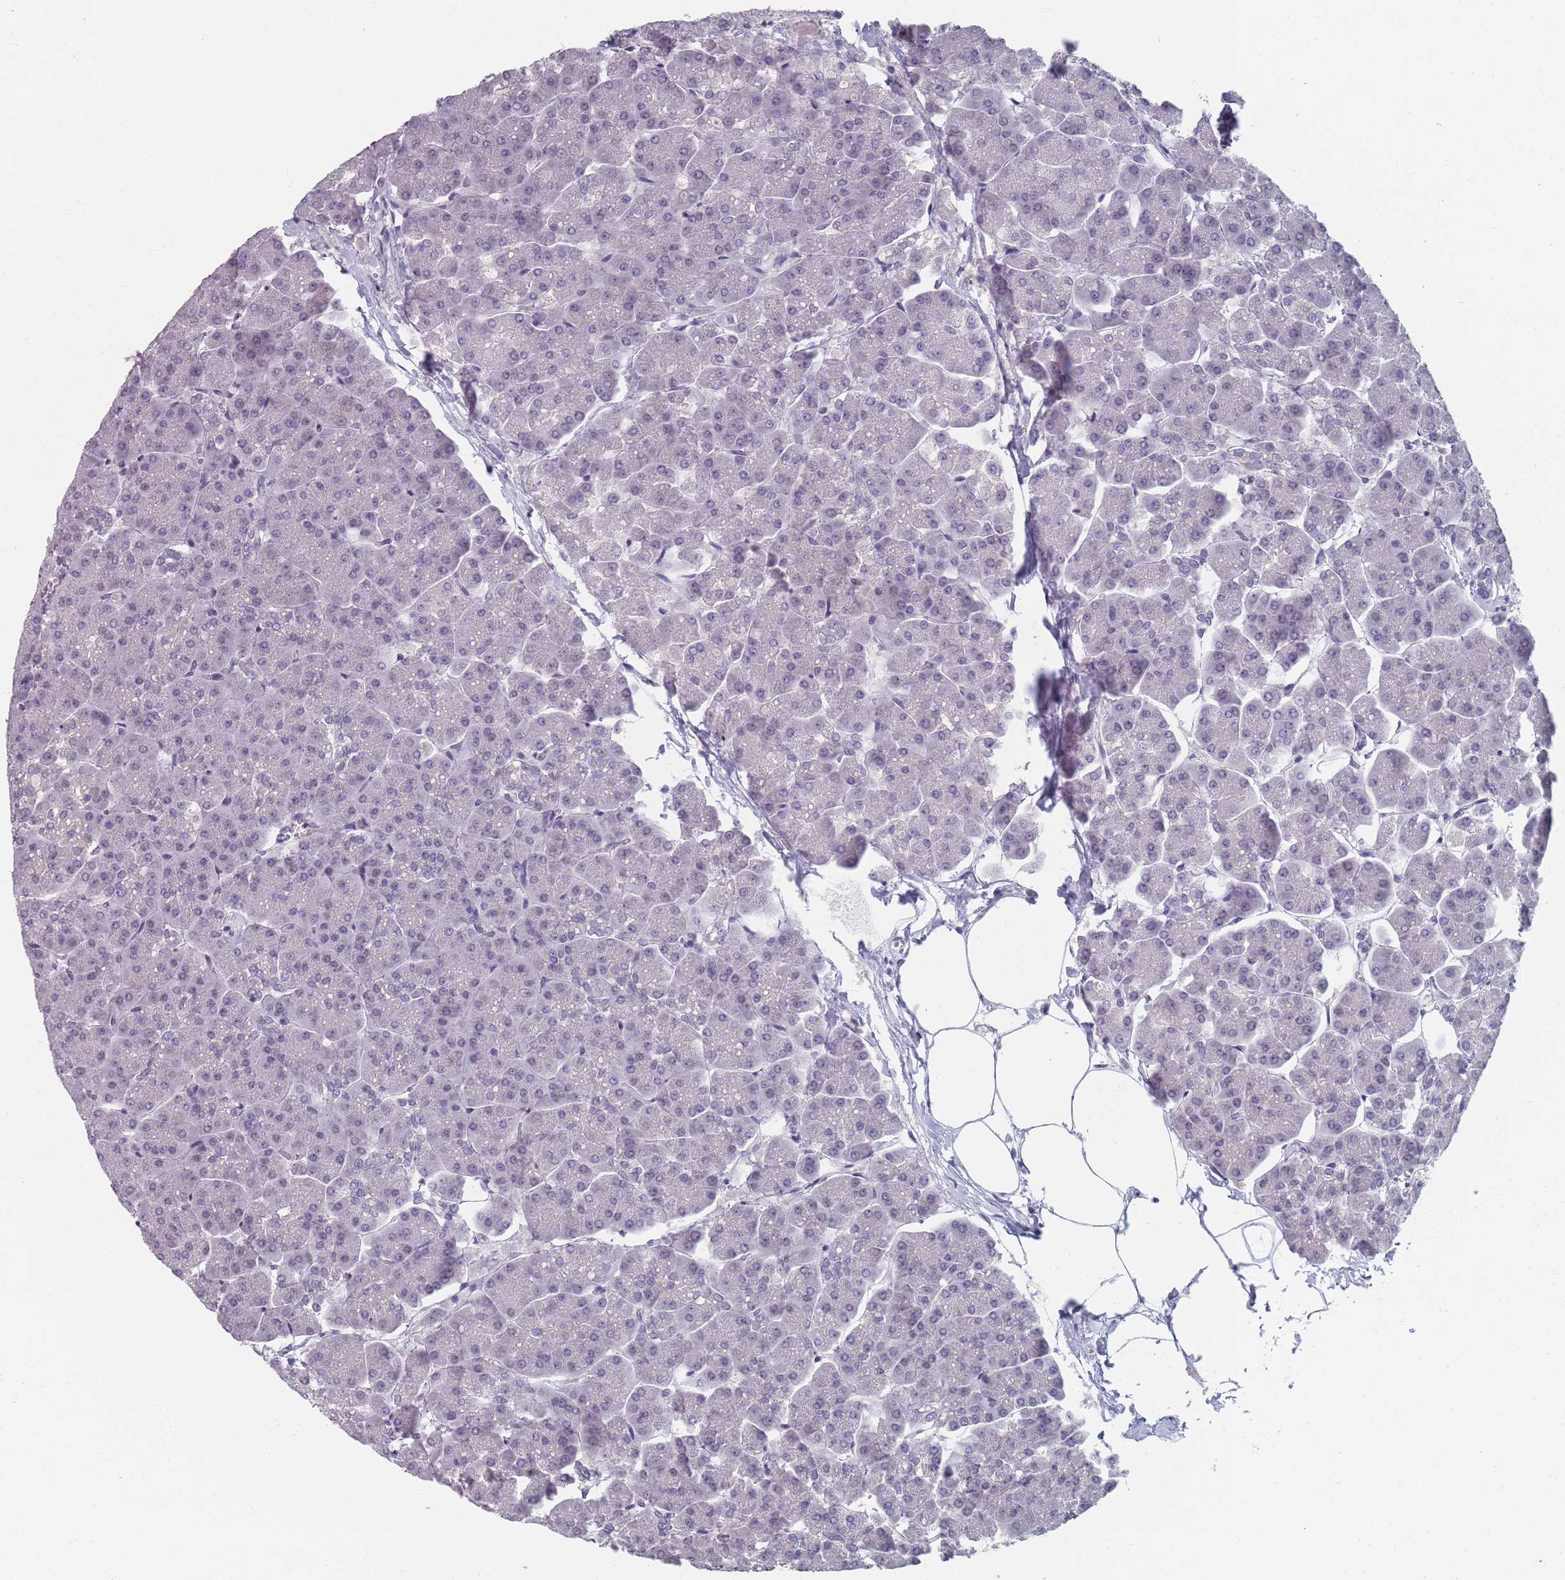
{"staining": {"intensity": "negative", "quantity": "none", "location": "none"}, "tissue": "pancreas", "cell_type": "Exocrine glandular cells", "image_type": "normal", "snomed": [{"axis": "morphology", "description": "Normal tissue, NOS"}, {"axis": "topography", "description": "Pancreas"}, {"axis": "topography", "description": "Peripheral nerve tissue"}], "caption": "High power microscopy photomicrograph of an IHC photomicrograph of benign pancreas, revealing no significant staining in exocrine glandular cells. (Brightfield microscopy of DAB (3,3'-diaminobenzidine) immunohistochemistry (IHC) at high magnification).", "gene": "SAMD1", "patient": {"sex": "male", "age": 54}}